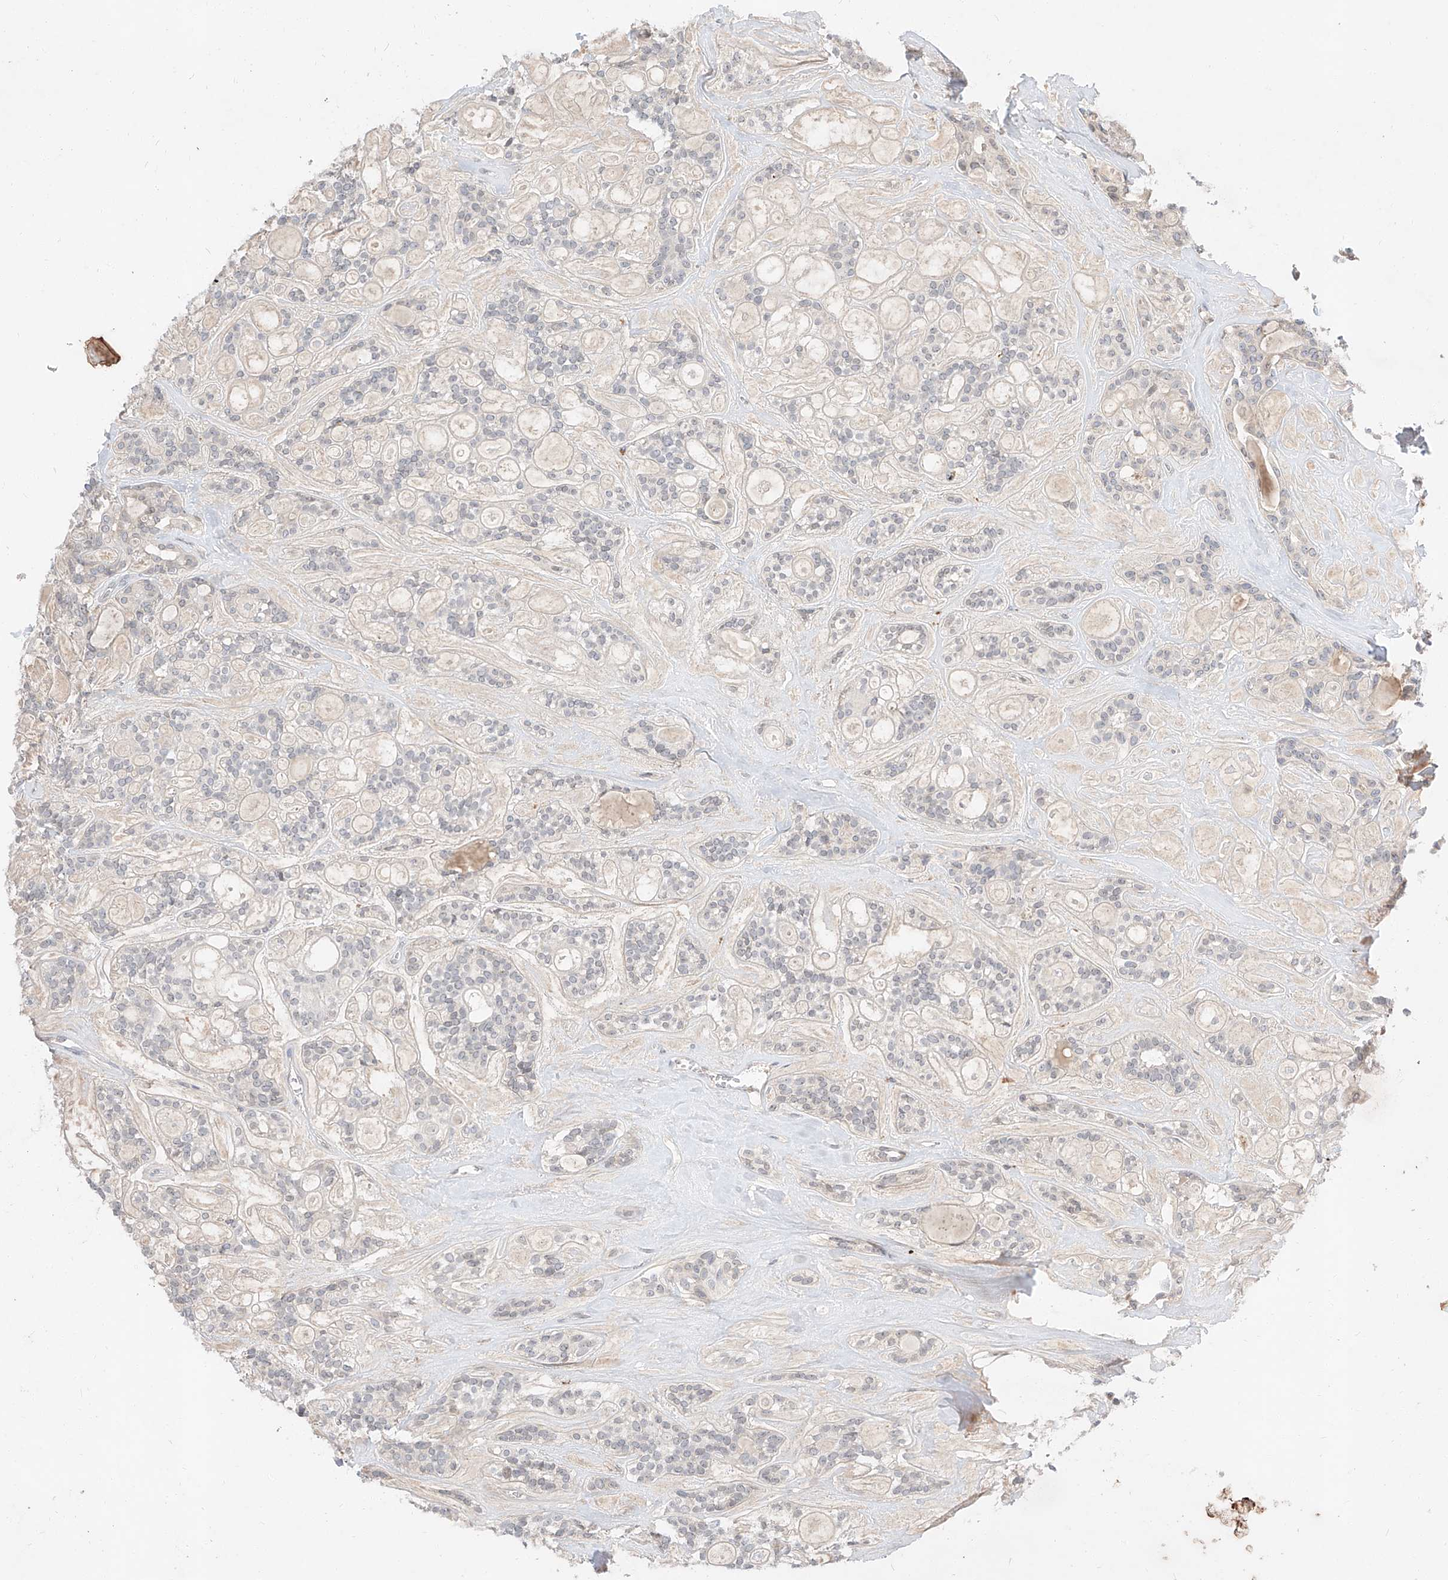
{"staining": {"intensity": "negative", "quantity": "none", "location": "none"}, "tissue": "head and neck cancer", "cell_type": "Tumor cells", "image_type": "cancer", "snomed": [{"axis": "morphology", "description": "Adenocarcinoma, NOS"}, {"axis": "topography", "description": "Head-Neck"}], "caption": "Tumor cells are negative for brown protein staining in head and neck adenocarcinoma.", "gene": "DIRAS3", "patient": {"sex": "male", "age": 66}}